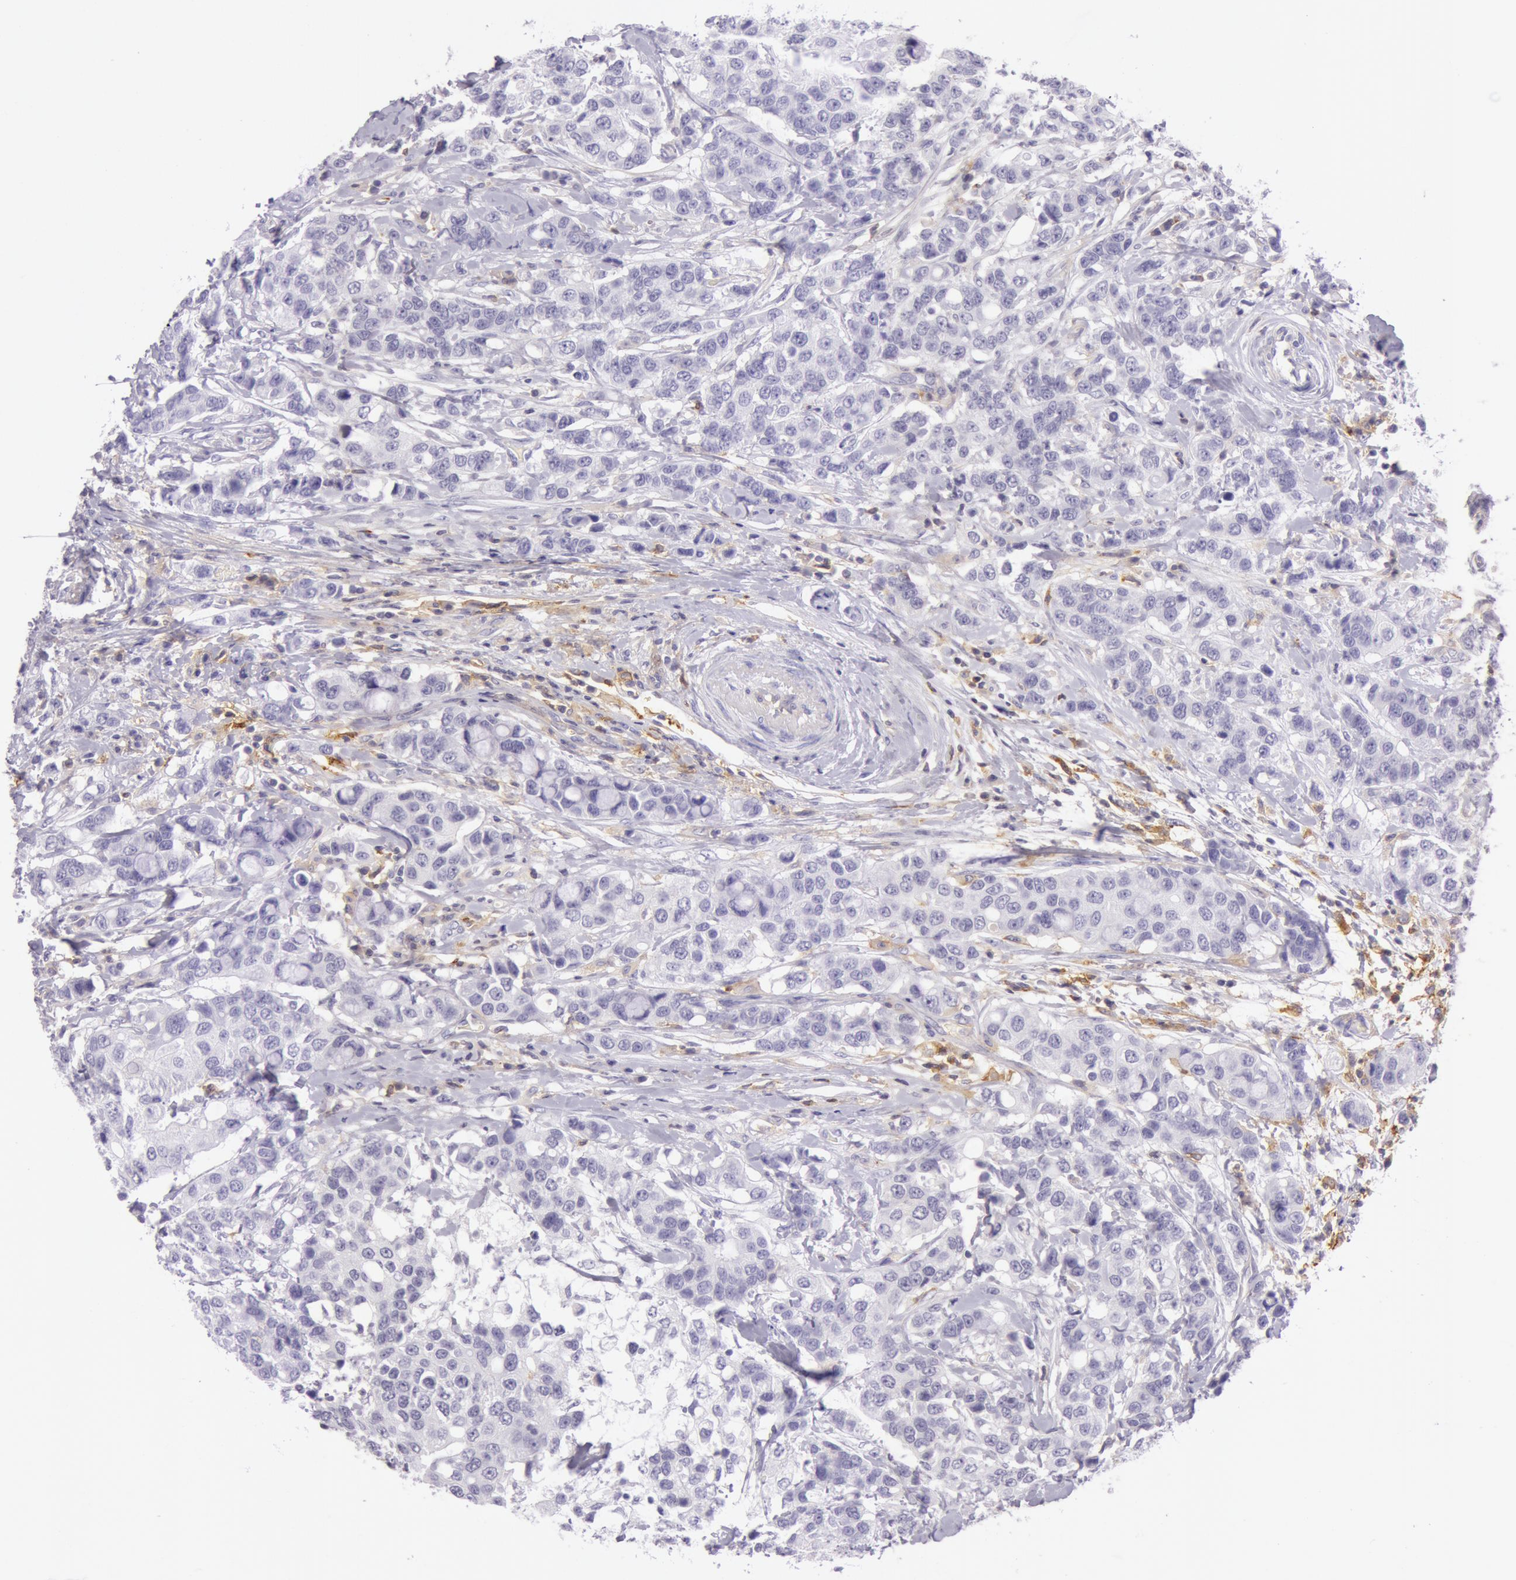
{"staining": {"intensity": "weak", "quantity": "<25%", "location": "cytoplasmic/membranous"}, "tissue": "breast cancer", "cell_type": "Tumor cells", "image_type": "cancer", "snomed": [{"axis": "morphology", "description": "Duct carcinoma"}, {"axis": "topography", "description": "Breast"}], "caption": "Image shows no protein expression in tumor cells of breast infiltrating ductal carcinoma tissue. Brightfield microscopy of IHC stained with DAB (brown) and hematoxylin (blue), captured at high magnification.", "gene": "LY75", "patient": {"sex": "female", "age": 27}}